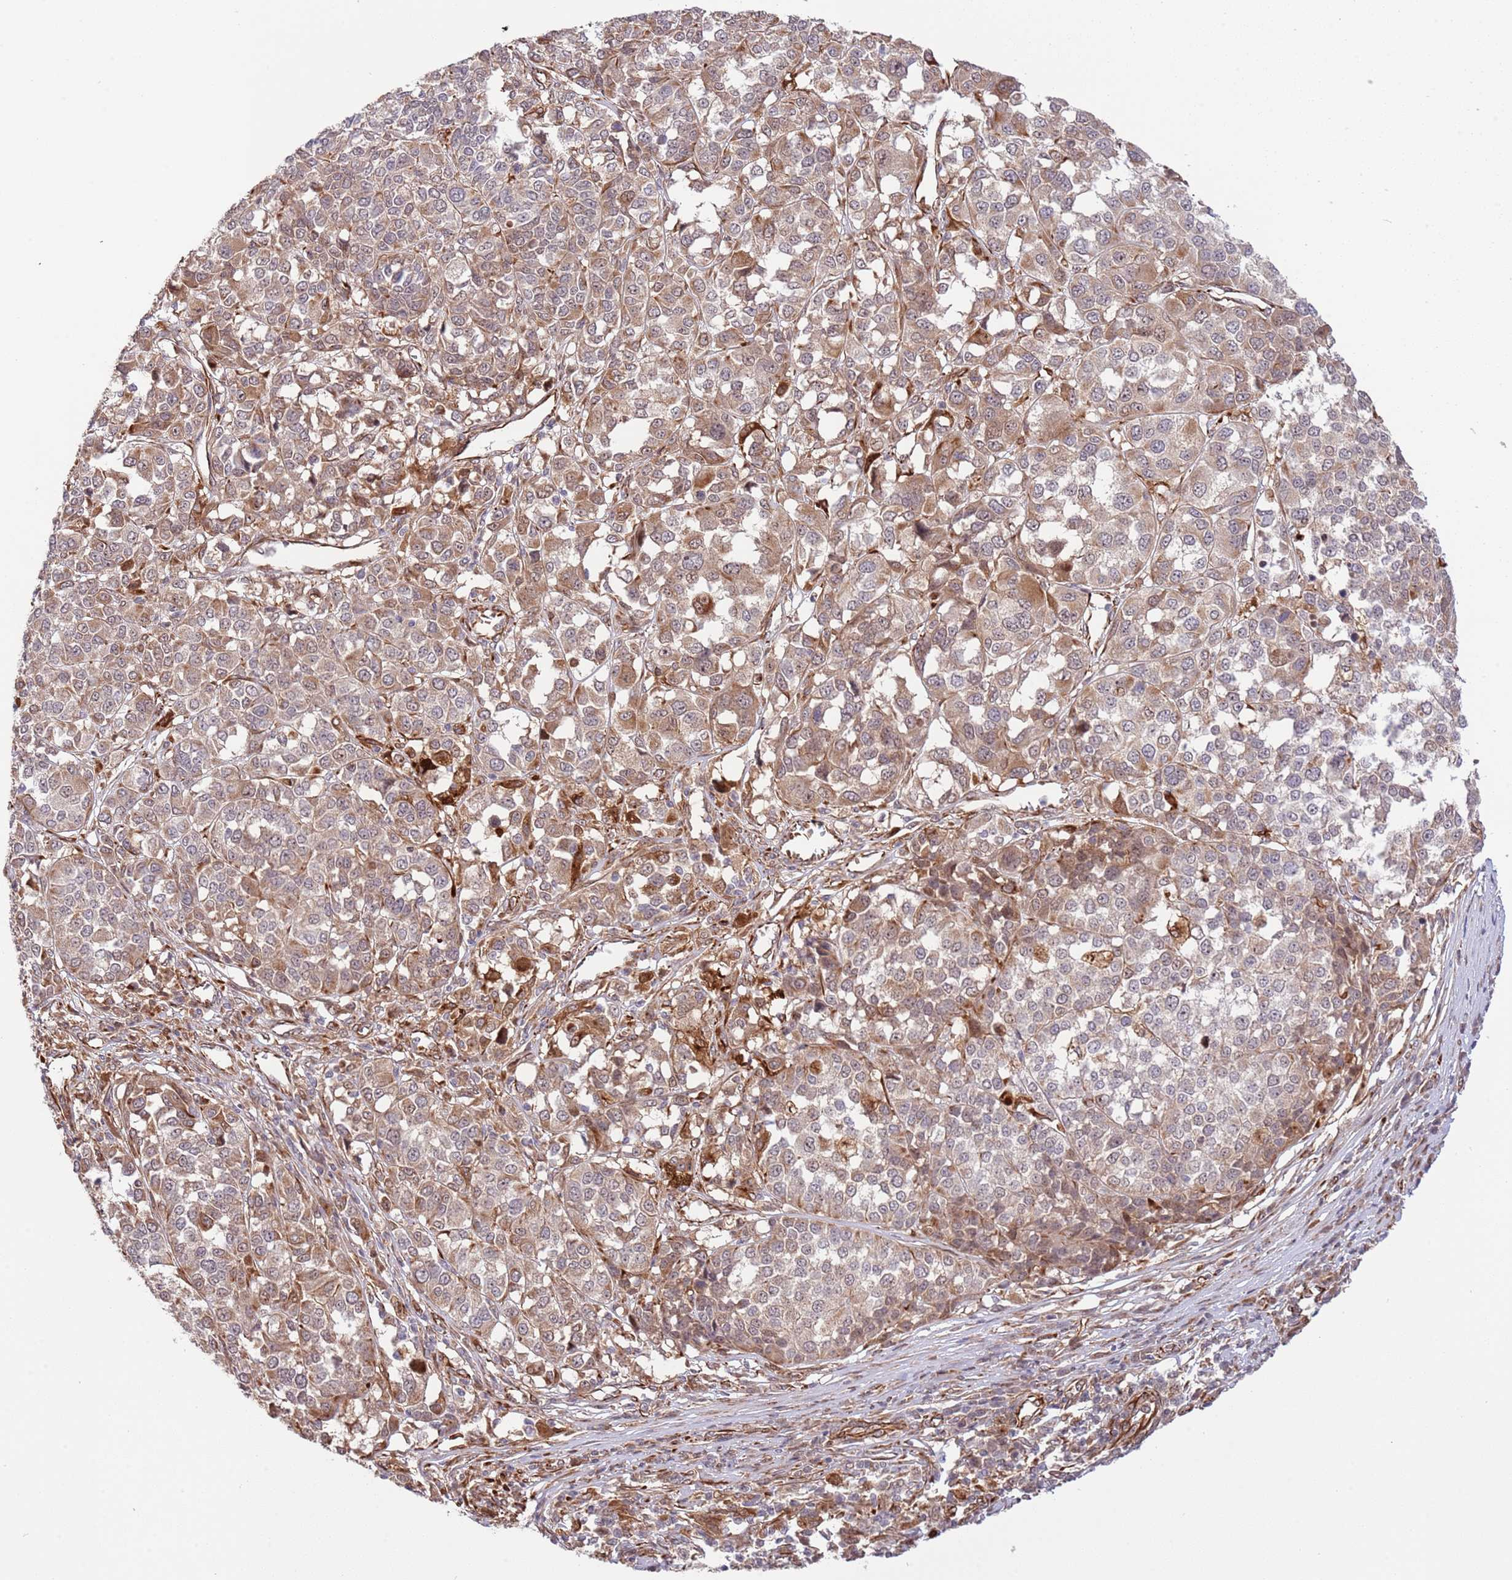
{"staining": {"intensity": "weak", "quantity": "25%-75%", "location": "cytoplasmic/membranous"}, "tissue": "melanoma", "cell_type": "Tumor cells", "image_type": "cancer", "snomed": [{"axis": "morphology", "description": "Malignant melanoma, Metastatic site"}, {"axis": "topography", "description": "Lymph node"}], "caption": "Protein analysis of malignant melanoma (metastatic site) tissue displays weak cytoplasmic/membranous expression in approximately 25%-75% of tumor cells. Using DAB (brown) and hematoxylin (blue) stains, captured at high magnification using brightfield microscopy.", "gene": "NEK3", "patient": {"sex": "male", "age": 44}}